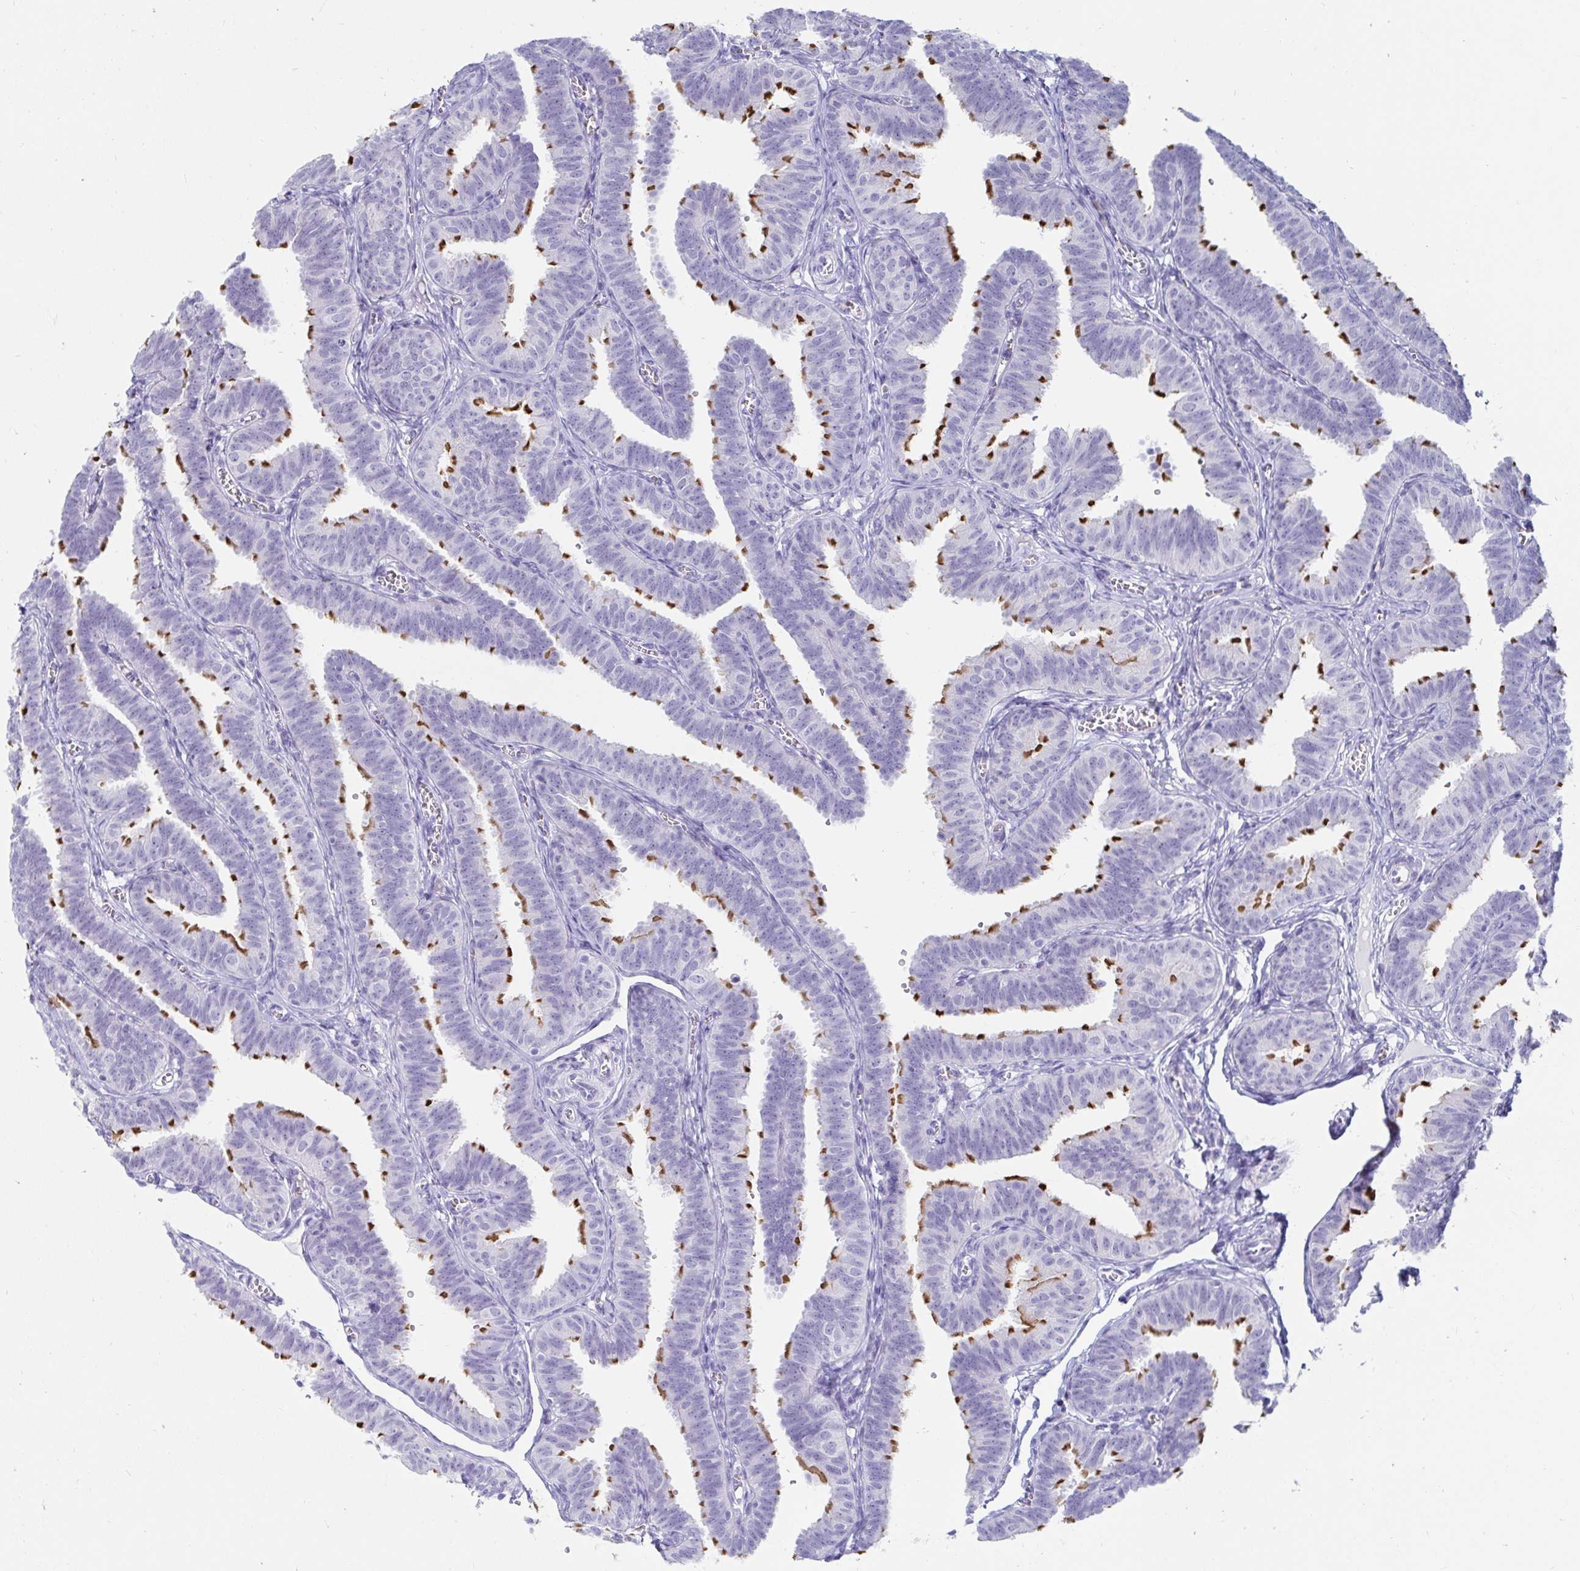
{"staining": {"intensity": "strong", "quantity": "25%-75%", "location": "cytoplasmic/membranous"}, "tissue": "fallopian tube", "cell_type": "Glandular cells", "image_type": "normal", "snomed": [{"axis": "morphology", "description": "Normal tissue, NOS"}, {"axis": "topography", "description": "Fallopian tube"}], "caption": "Strong cytoplasmic/membranous expression for a protein is appreciated in approximately 25%-75% of glandular cells of benign fallopian tube using IHC.", "gene": "C4orf17", "patient": {"sex": "female", "age": 25}}